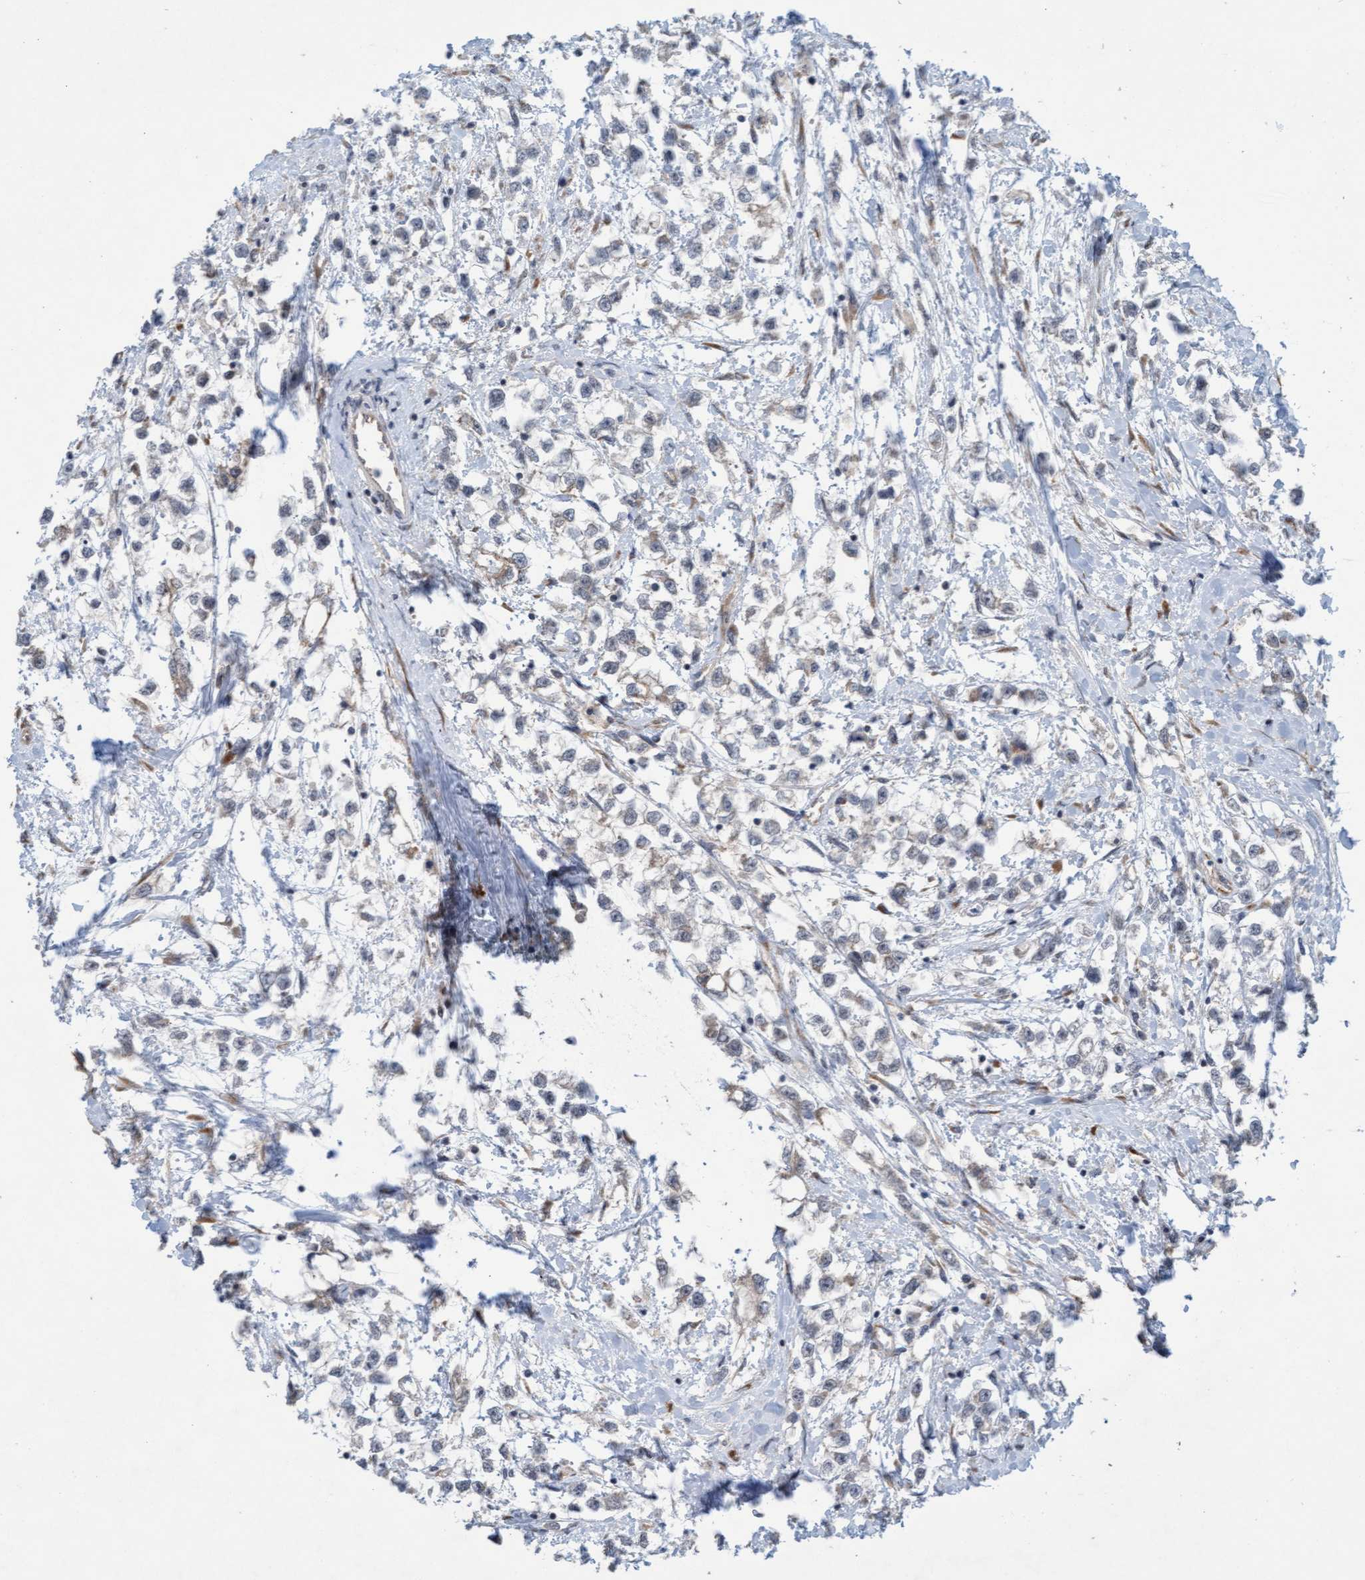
{"staining": {"intensity": "negative", "quantity": "none", "location": "none"}, "tissue": "testis cancer", "cell_type": "Tumor cells", "image_type": "cancer", "snomed": [{"axis": "morphology", "description": "Seminoma, NOS"}, {"axis": "morphology", "description": "Carcinoma, Embryonal, NOS"}, {"axis": "topography", "description": "Testis"}], "caption": "High magnification brightfield microscopy of seminoma (testis) stained with DAB (3,3'-diaminobenzidine) (brown) and counterstained with hematoxylin (blue): tumor cells show no significant staining.", "gene": "ZNF566", "patient": {"sex": "male", "age": 51}}